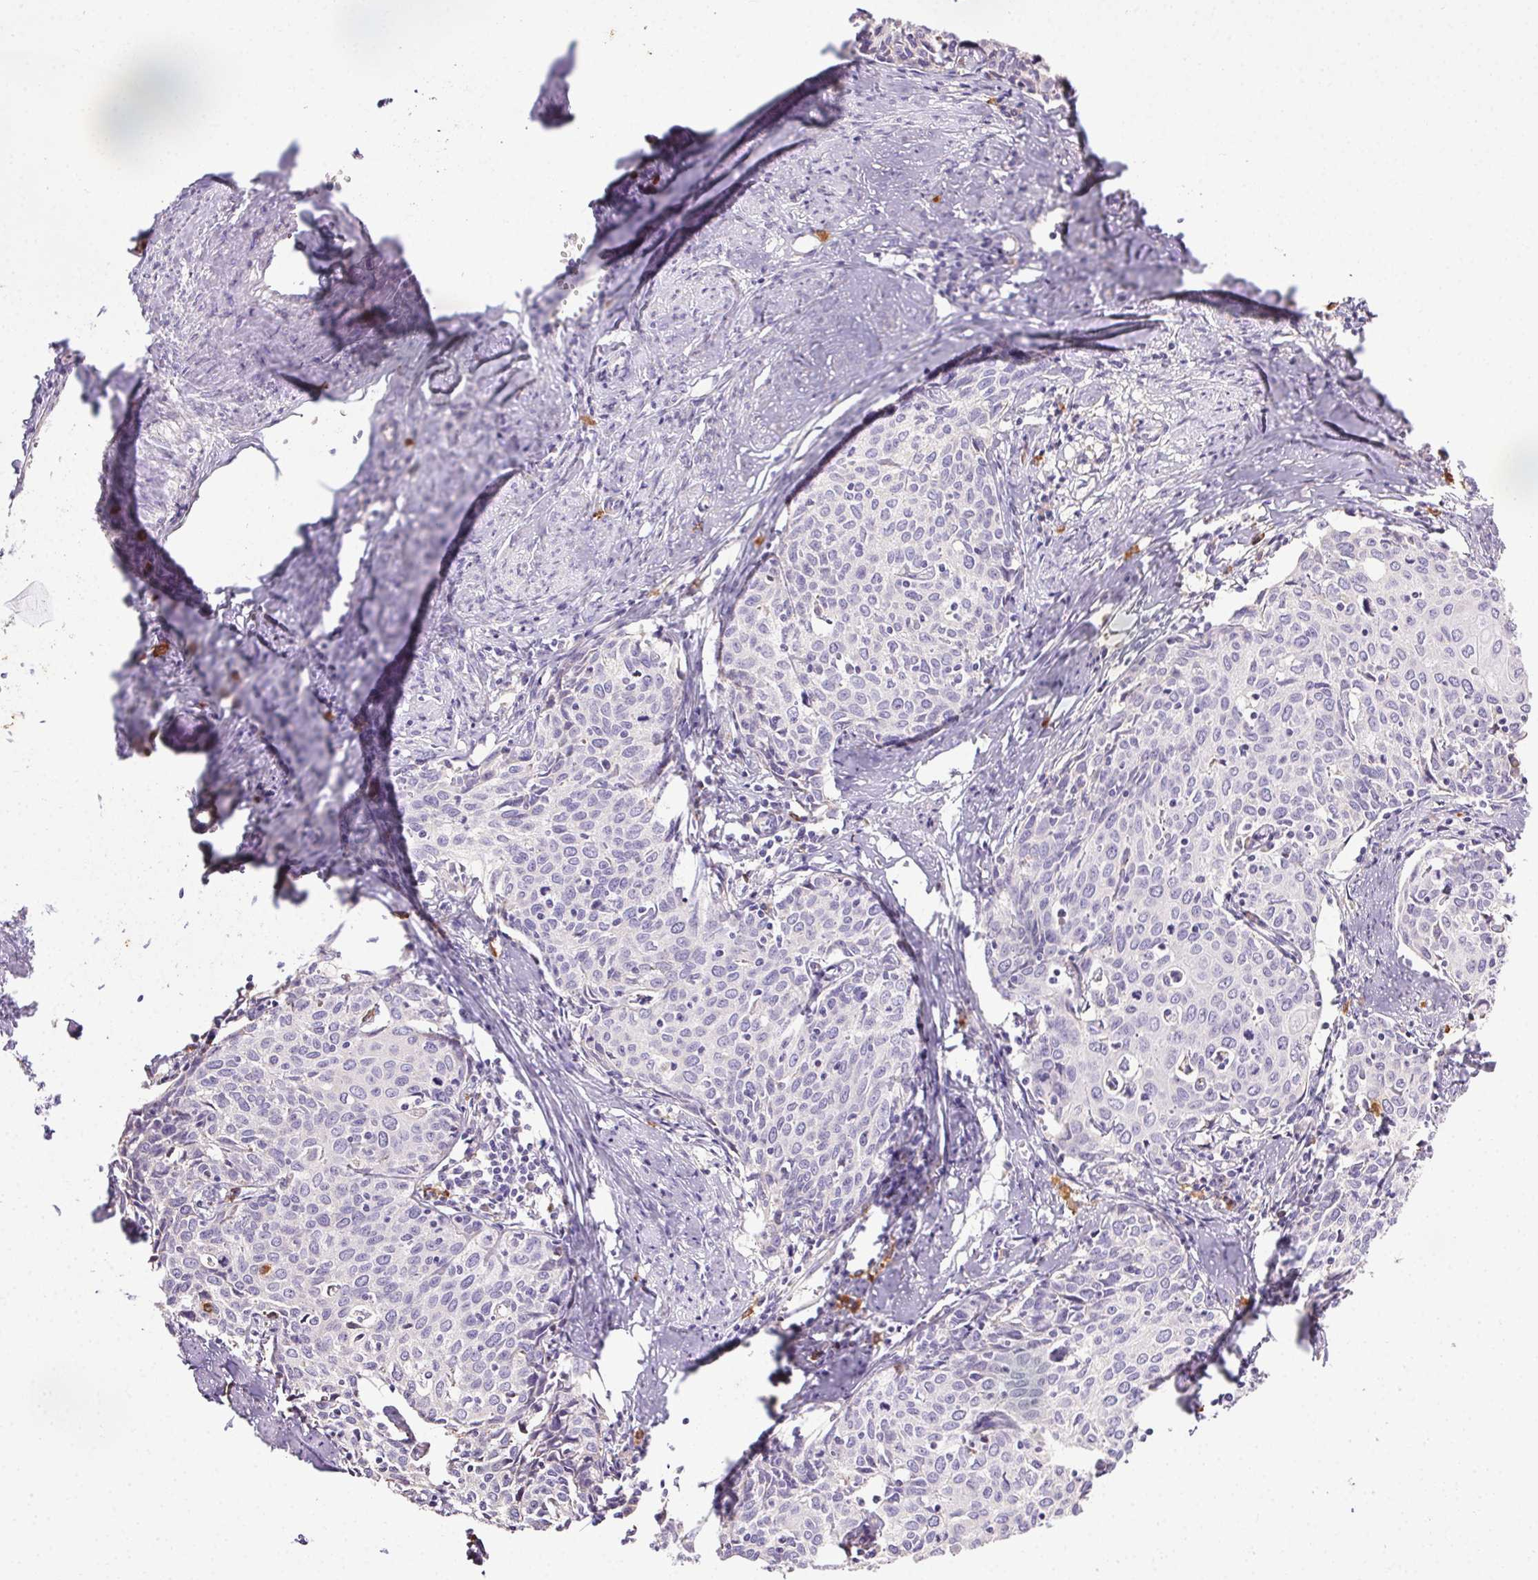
{"staining": {"intensity": "negative", "quantity": "none", "location": "none"}, "tissue": "cervical cancer", "cell_type": "Tumor cells", "image_type": "cancer", "snomed": [{"axis": "morphology", "description": "Squamous cell carcinoma, NOS"}, {"axis": "topography", "description": "Cervix"}], "caption": "DAB immunohistochemical staining of human cervical squamous cell carcinoma shows no significant staining in tumor cells.", "gene": "SNX31", "patient": {"sex": "female", "age": 62}}